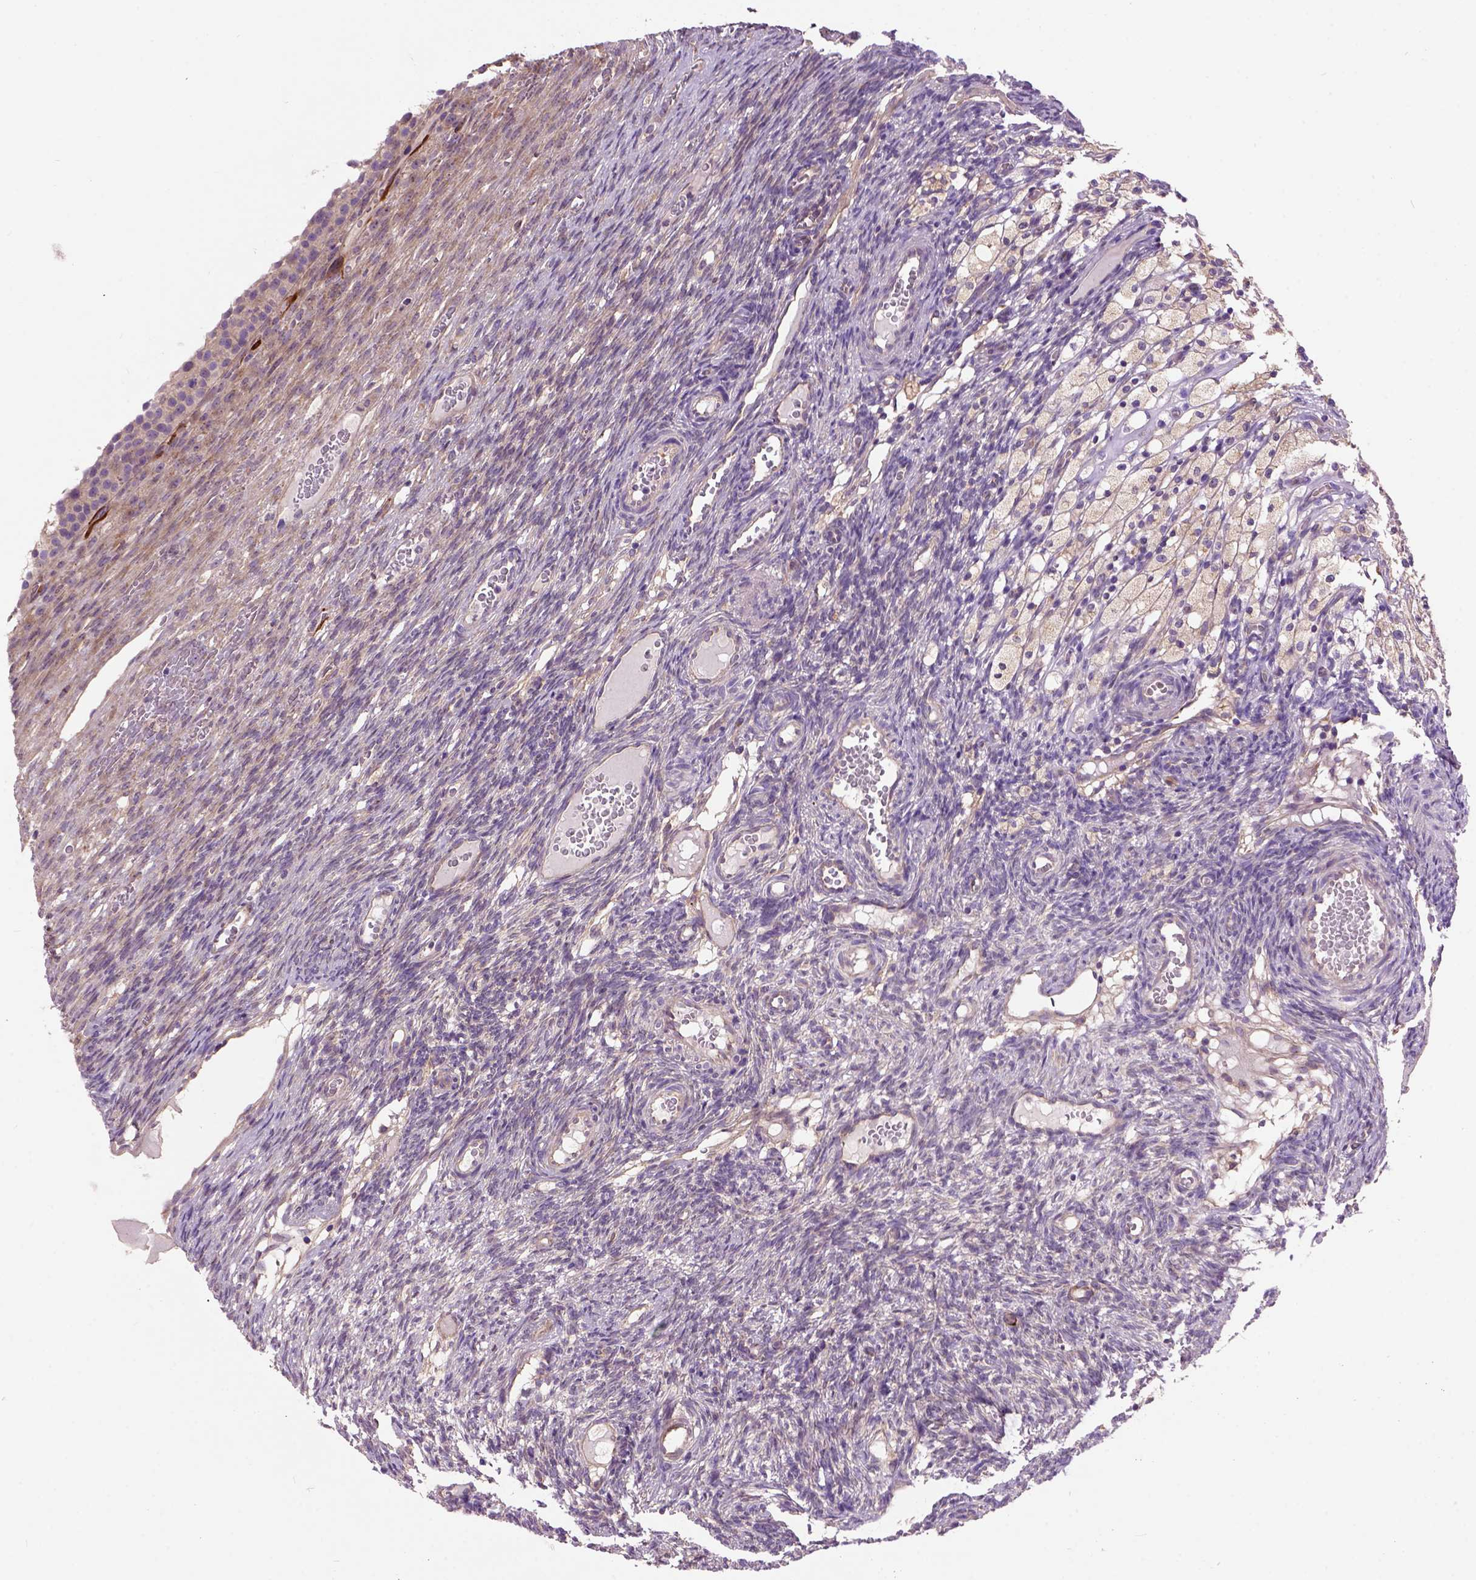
{"staining": {"intensity": "weak", "quantity": ">75%", "location": "cytoplasmic/membranous"}, "tissue": "ovary", "cell_type": "Follicle cells", "image_type": "normal", "snomed": [{"axis": "morphology", "description": "Normal tissue, NOS"}, {"axis": "topography", "description": "Ovary"}], "caption": "High-magnification brightfield microscopy of unremarkable ovary stained with DAB (brown) and counterstained with hematoxylin (blue). follicle cells exhibit weak cytoplasmic/membranous staining is appreciated in about>75% of cells.", "gene": "MAPT", "patient": {"sex": "female", "age": 34}}